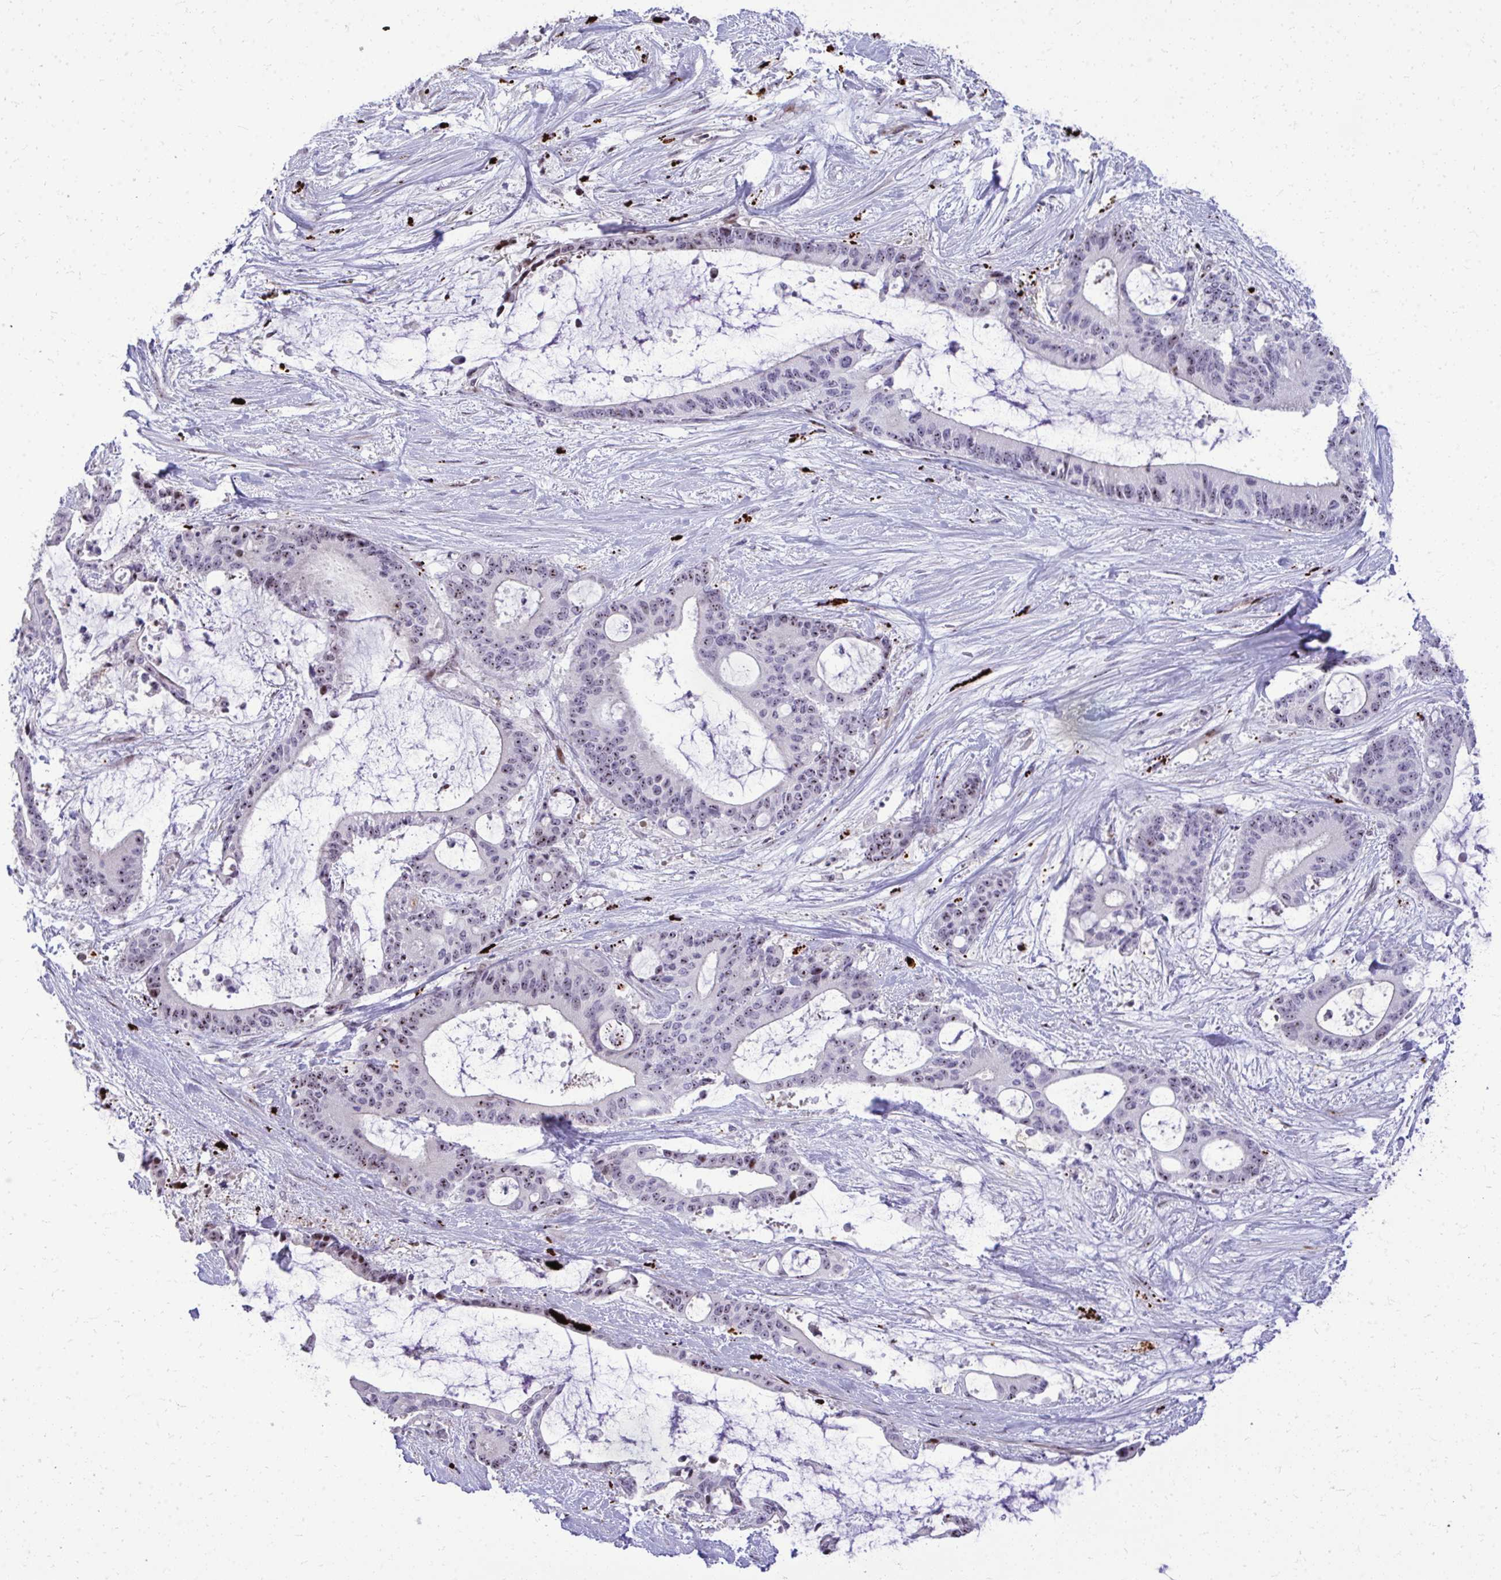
{"staining": {"intensity": "moderate", "quantity": "25%-75%", "location": "nuclear"}, "tissue": "liver cancer", "cell_type": "Tumor cells", "image_type": "cancer", "snomed": [{"axis": "morphology", "description": "Normal tissue, NOS"}, {"axis": "morphology", "description": "Cholangiocarcinoma"}, {"axis": "topography", "description": "Liver"}, {"axis": "topography", "description": "Peripheral nerve tissue"}], "caption": "This is a micrograph of IHC staining of liver cholangiocarcinoma, which shows moderate expression in the nuclear of tumor cells.", "gene": "DLX4", "patient": {"sex": "female", "age": 73}}